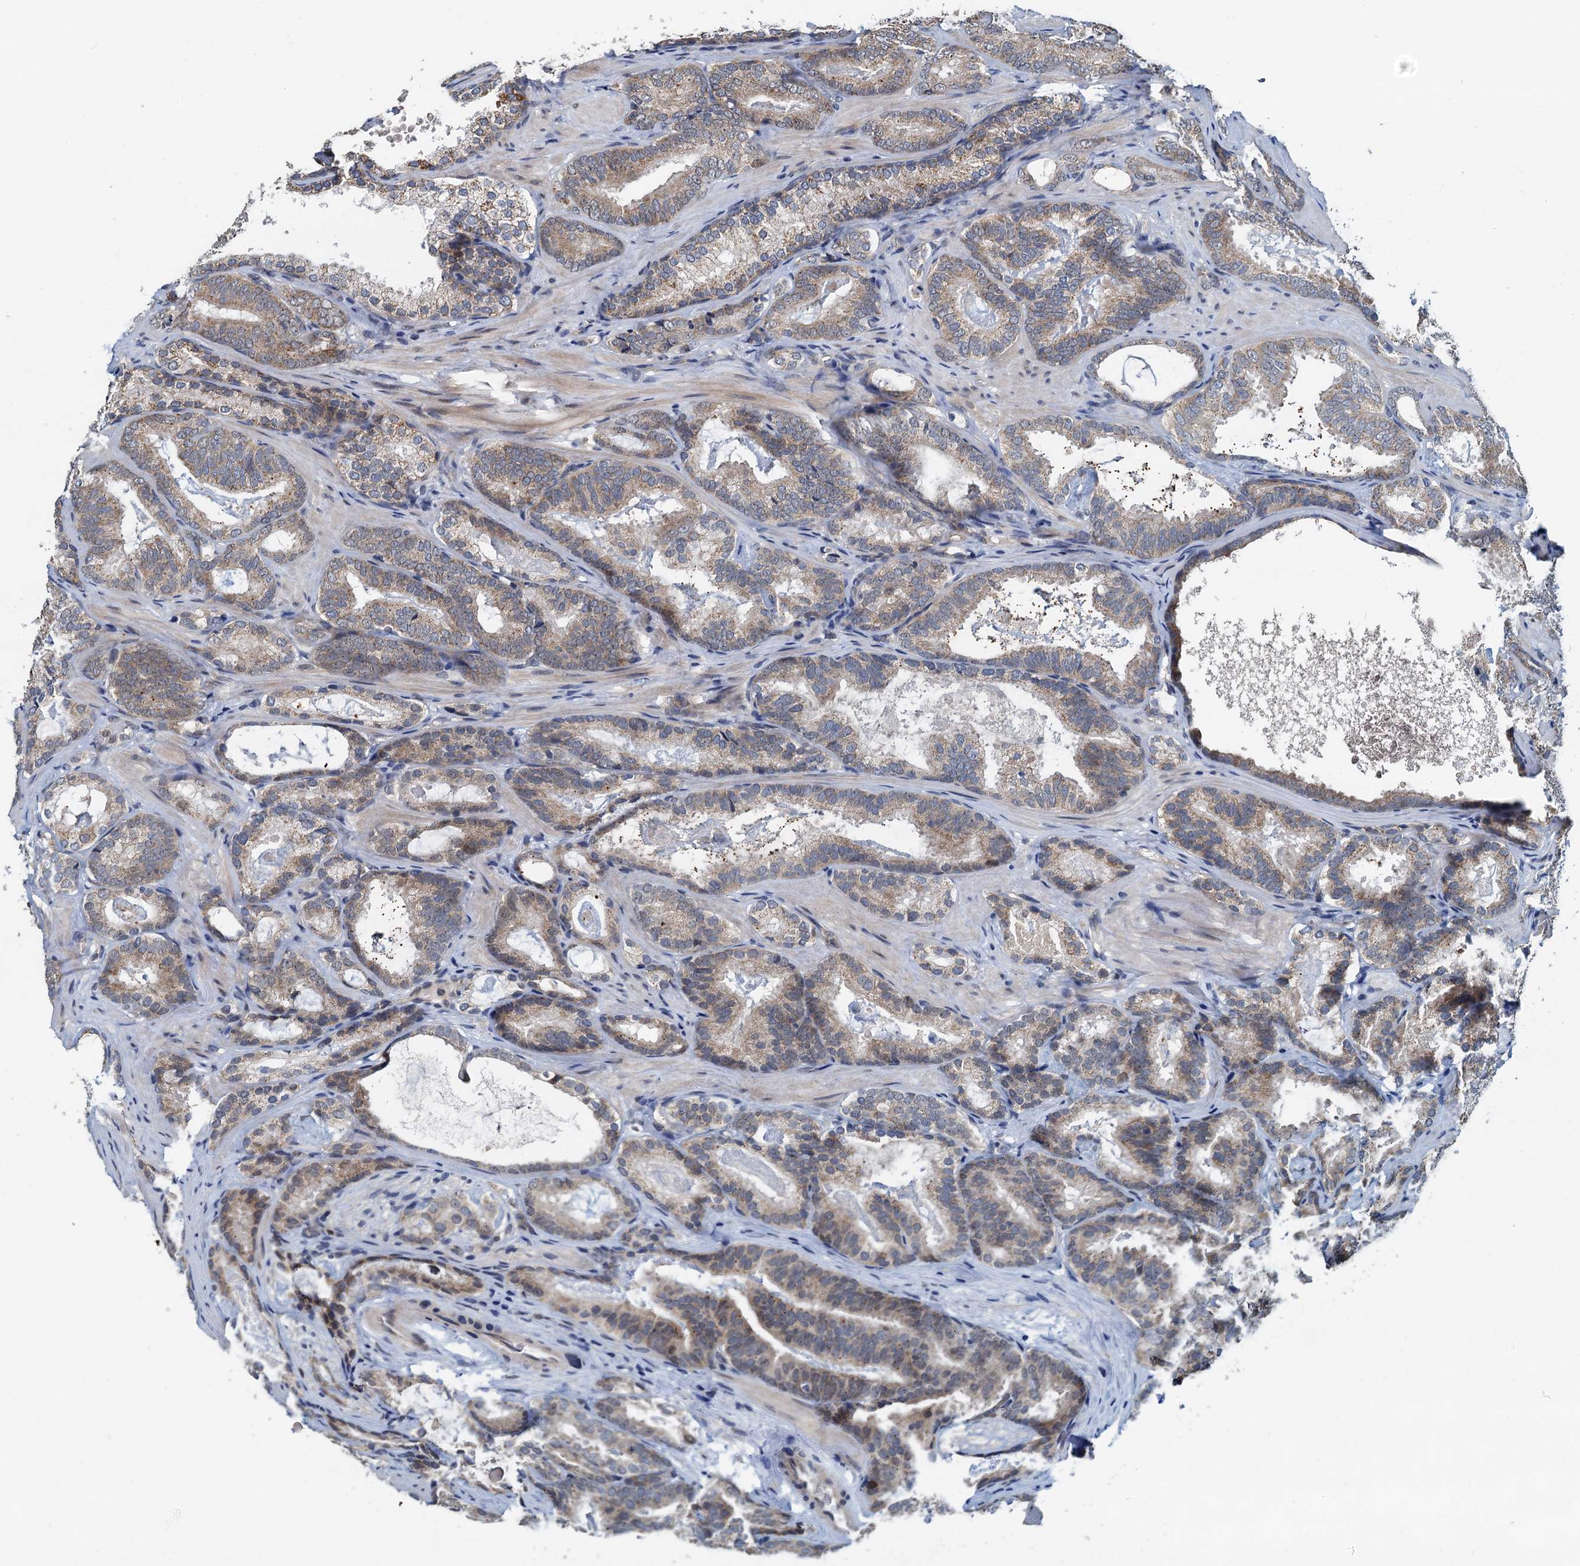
{"staining": {"intensity": "weak", "quantity": ">75%", "location": "cytoplasmic/membranous"}, "tissue": "prostate cancer", "cell_type": "Tumor cells", "image_type": "cancer", "snomed": [{"axis": "morphology", "description": "Adenocarcinoma, Low grade"}, {"axis": "topography", "description": "Prostate"}], "caption": "Tumor cells display low levels of weak cytoplasmic/membranous expression in about >75% of cells in human prostate adenocarcinoma (low-grade).", "gene": "MCMBP", "patient": {"sex": "male", "age": 60}}